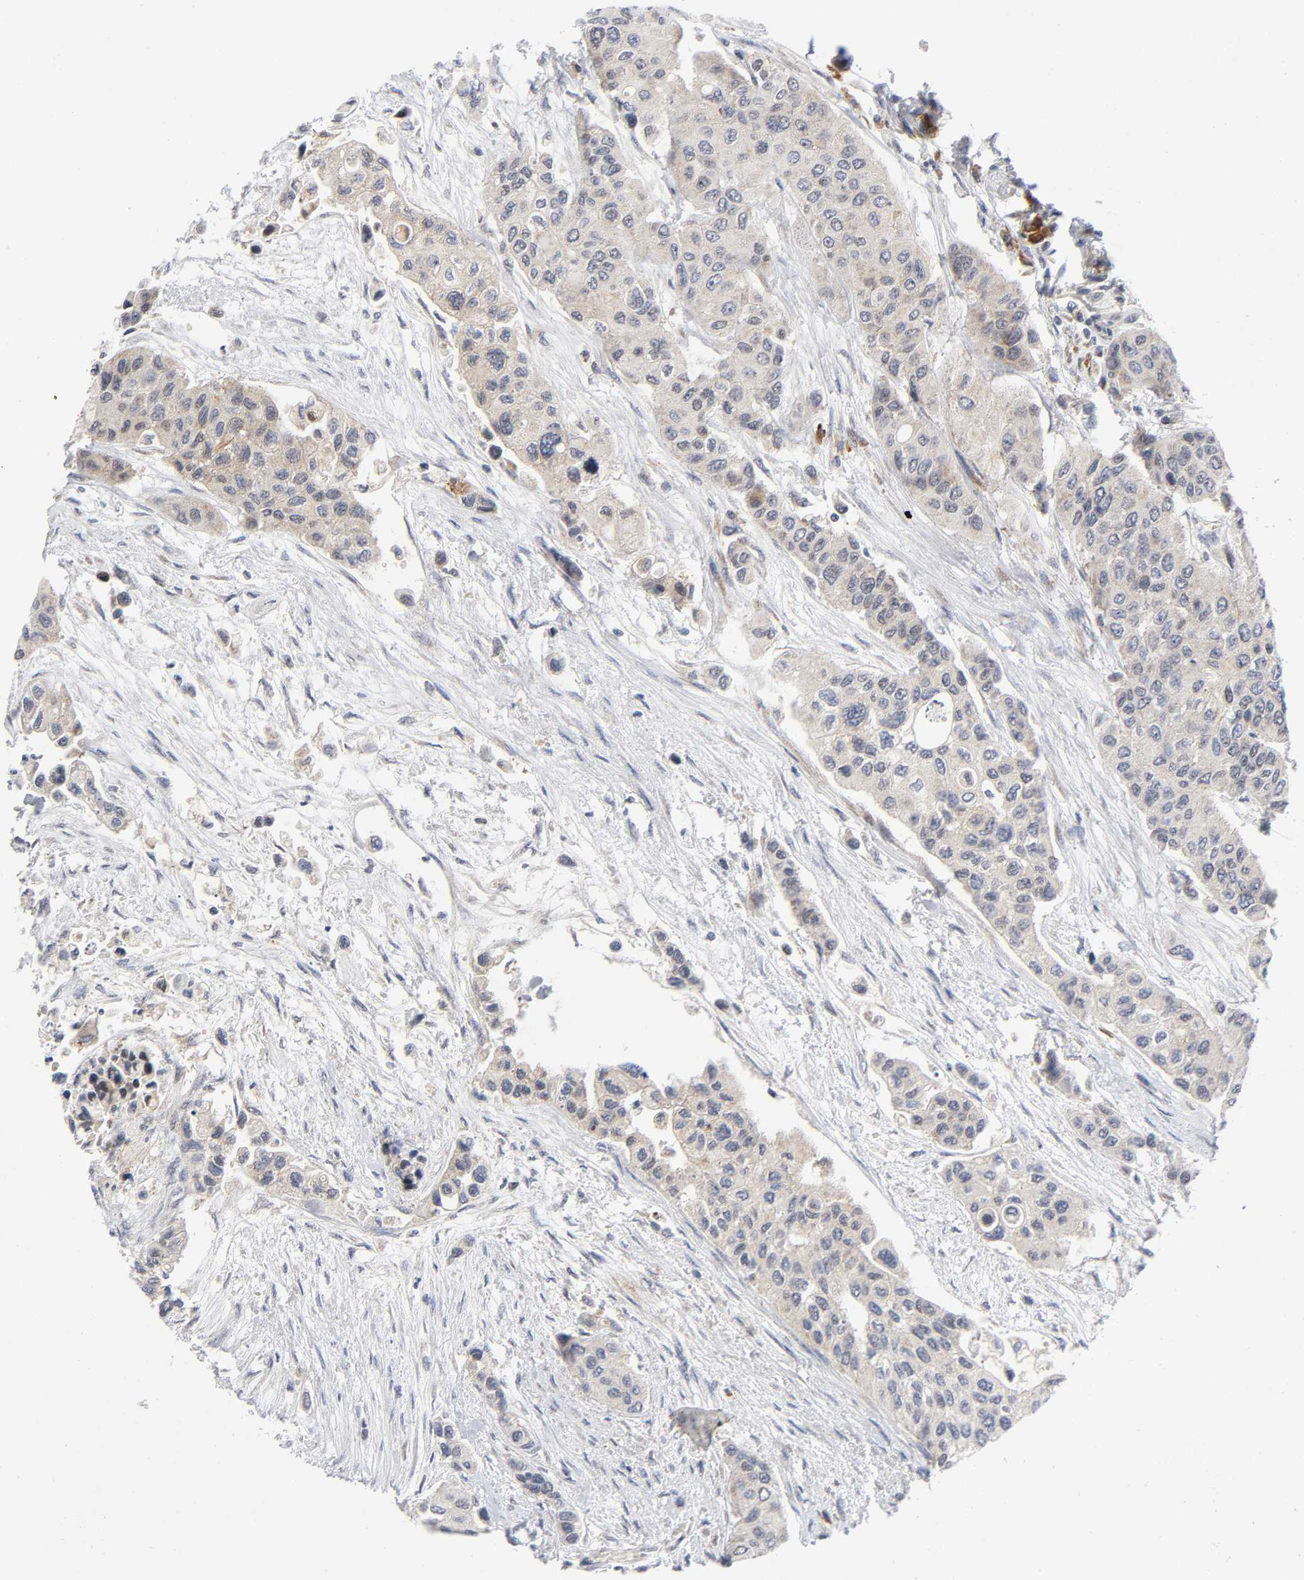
{"staining": {"intensity": "weak", "quantity": "25%-75%", "location": "cytoplasmic/membranous"}, "tissue": "urothelial cancer", "cell_type": "Tumor cells", "image_type": "cancer", "snomed": [{"axis": "morphology", "description": "Urothelial carcinoma, High grade"}, {"axis": "topography", "description": "Urinary bladder"}], "caption": "A micrograph showing weak cytoplasmic/membranous expression in approximately 25%-75% of tumor cells in urothelial cancer, as visualized by brown immunohistochemical staining.", "gene": "EIF5", "patient": {"sex": "female", "age": 56}}